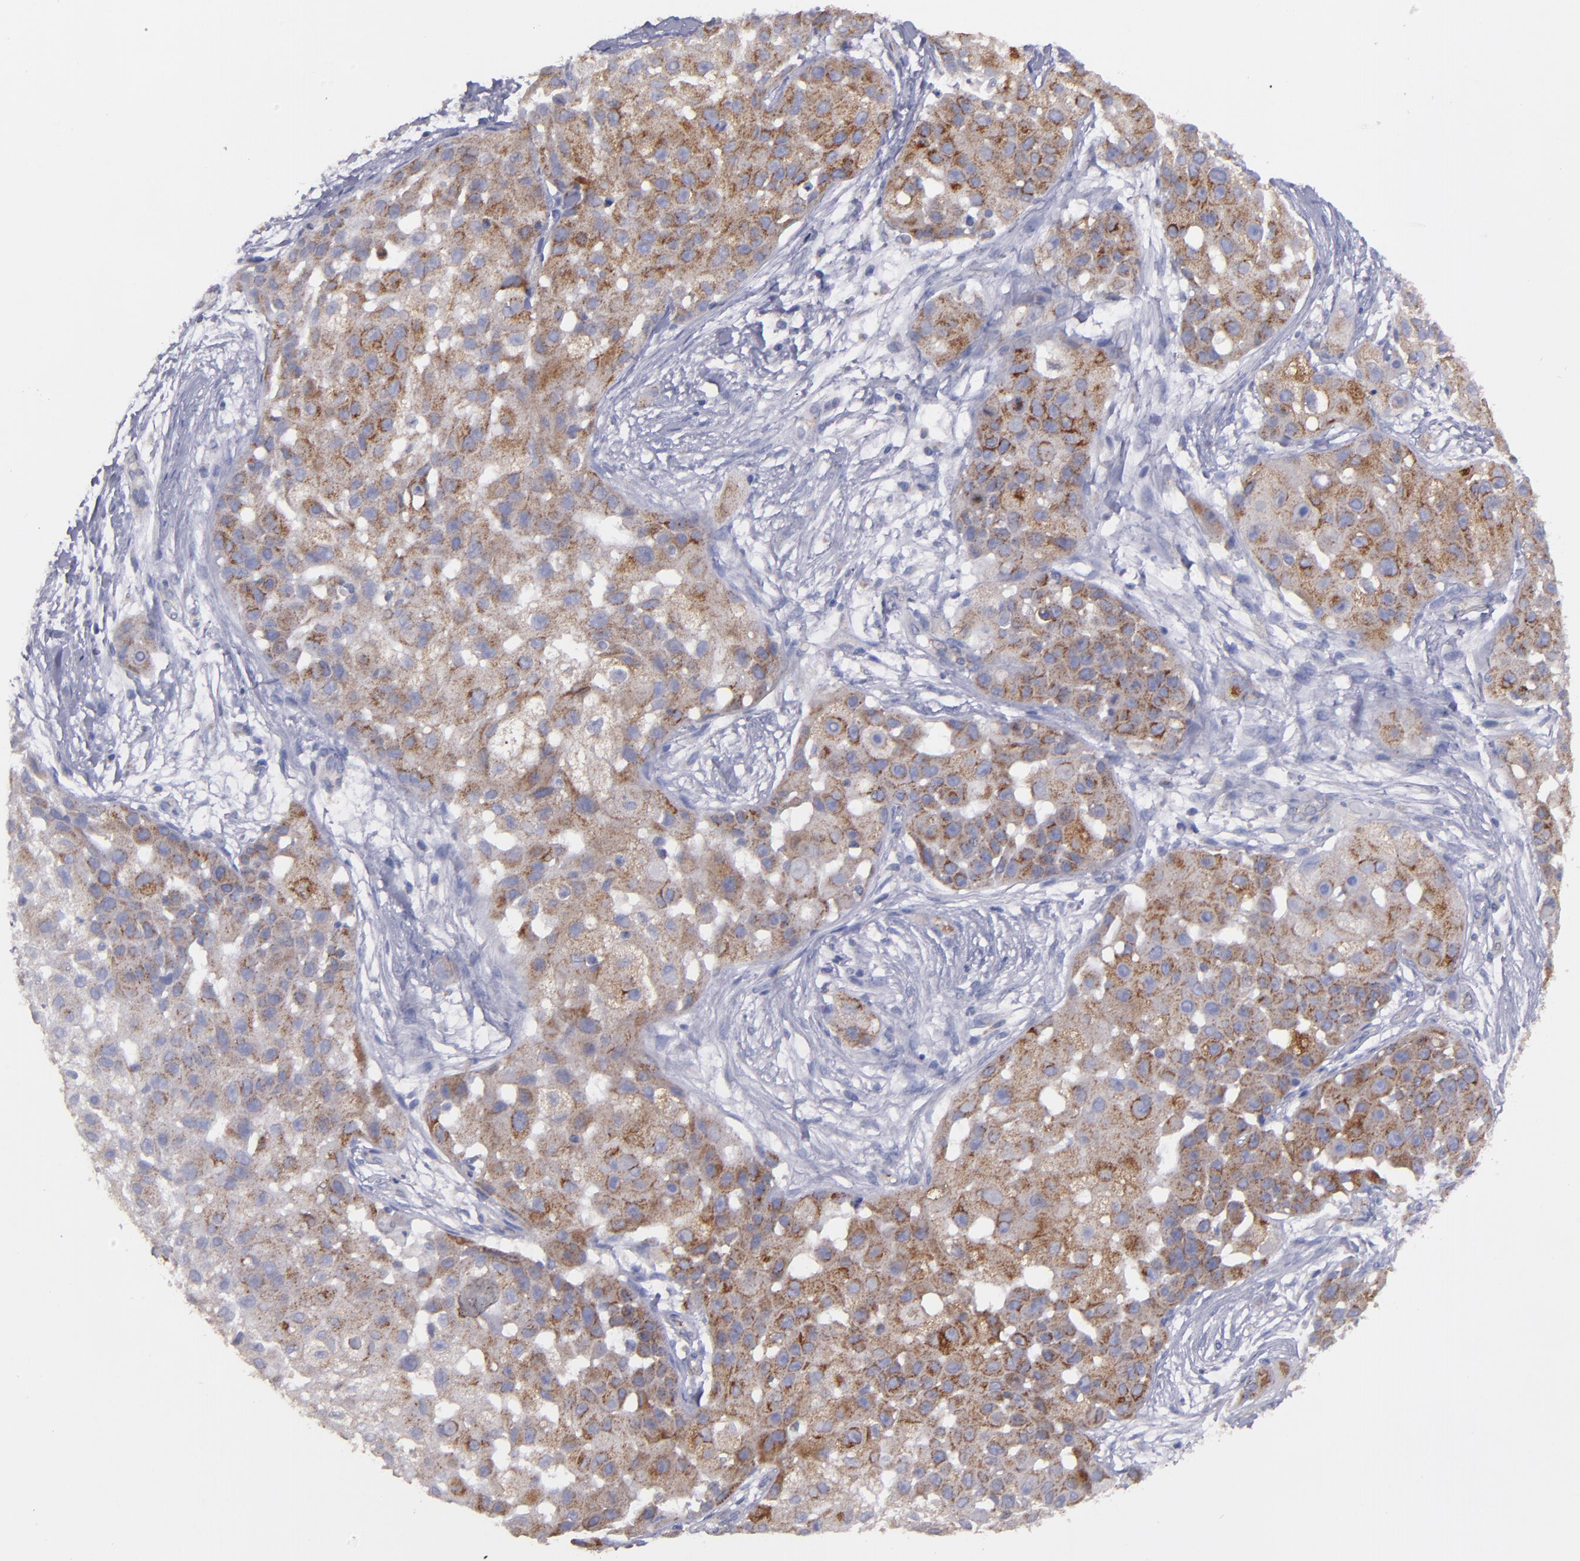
{"staining": {"intensity": "moderate", "quantity": ">75%", "location": "cytoplasmic/membranous"}, "tissue": "skin cancer", "cell_type": "Tumor cells", "image_type": "cancer", "snomed": [{"axis": "morphology", "description": "Squamous cell carcinoma, NOS"}, {"axis": "topography", "description": "Skin"}], "caption": "Protein expression analysis of human skin cancer reveals moderate cytoplasmic/membranous expression in about >75% of tumor cells.", "gene": "CLTA", "patient": {"sex": "female", "age": 57}}